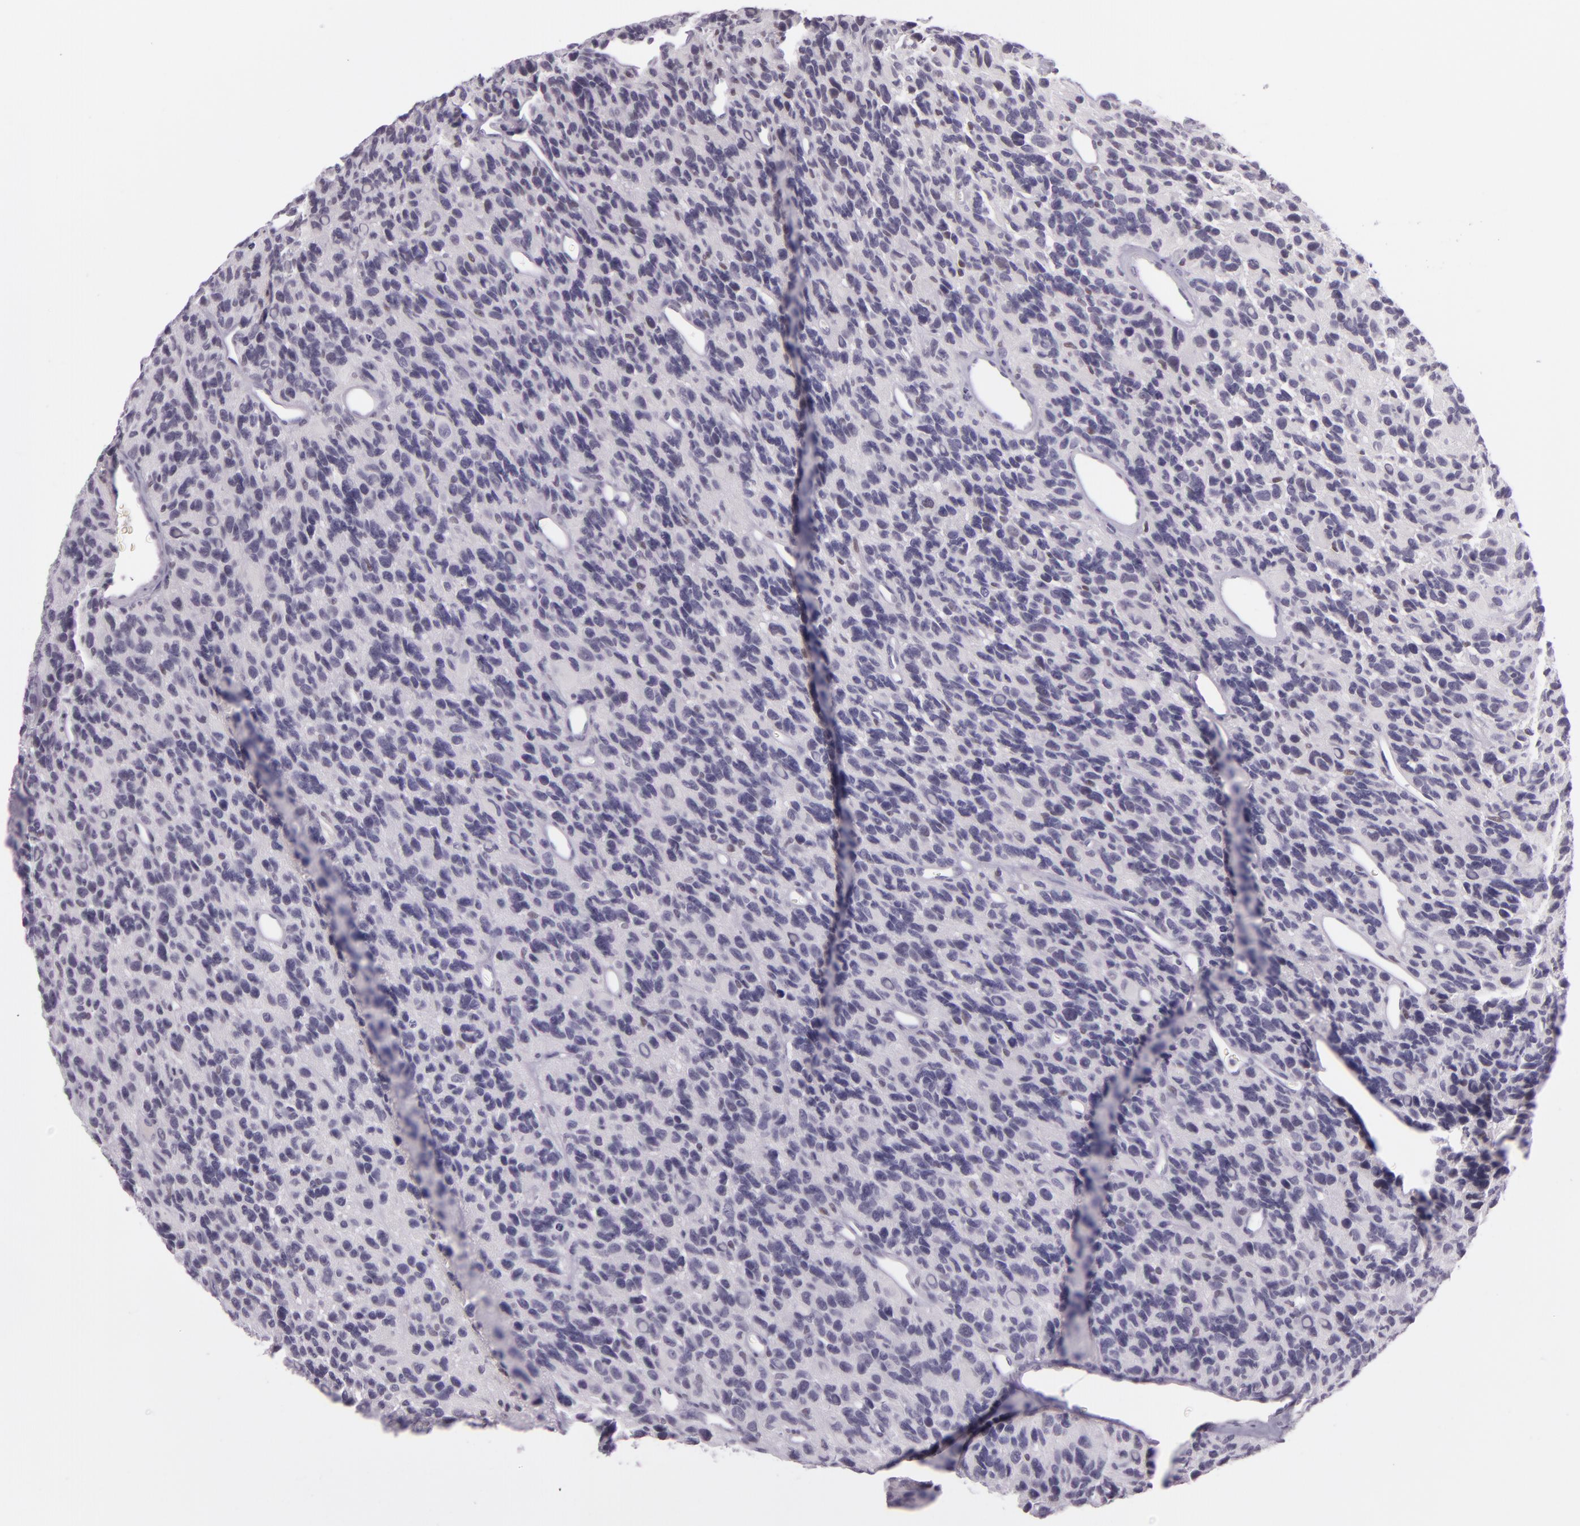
{"staining": {"intensity": "negative", "quantity": "none", "location": "none"}, "tissue": "glioma", "cell_type": "Tumor cells", "image_type": "cancer", "snomed": [{"axis": "morphology", "description": "Glioma, malignant, High grade"}, {"axis": "topography", "description": "Brain"}], "caption": "The micrograph exhibits no staining of tumor cells in malignant glioma (high-grade).", "gene": "CHEK2", "patient": {"sex": "male", "age": 77}}